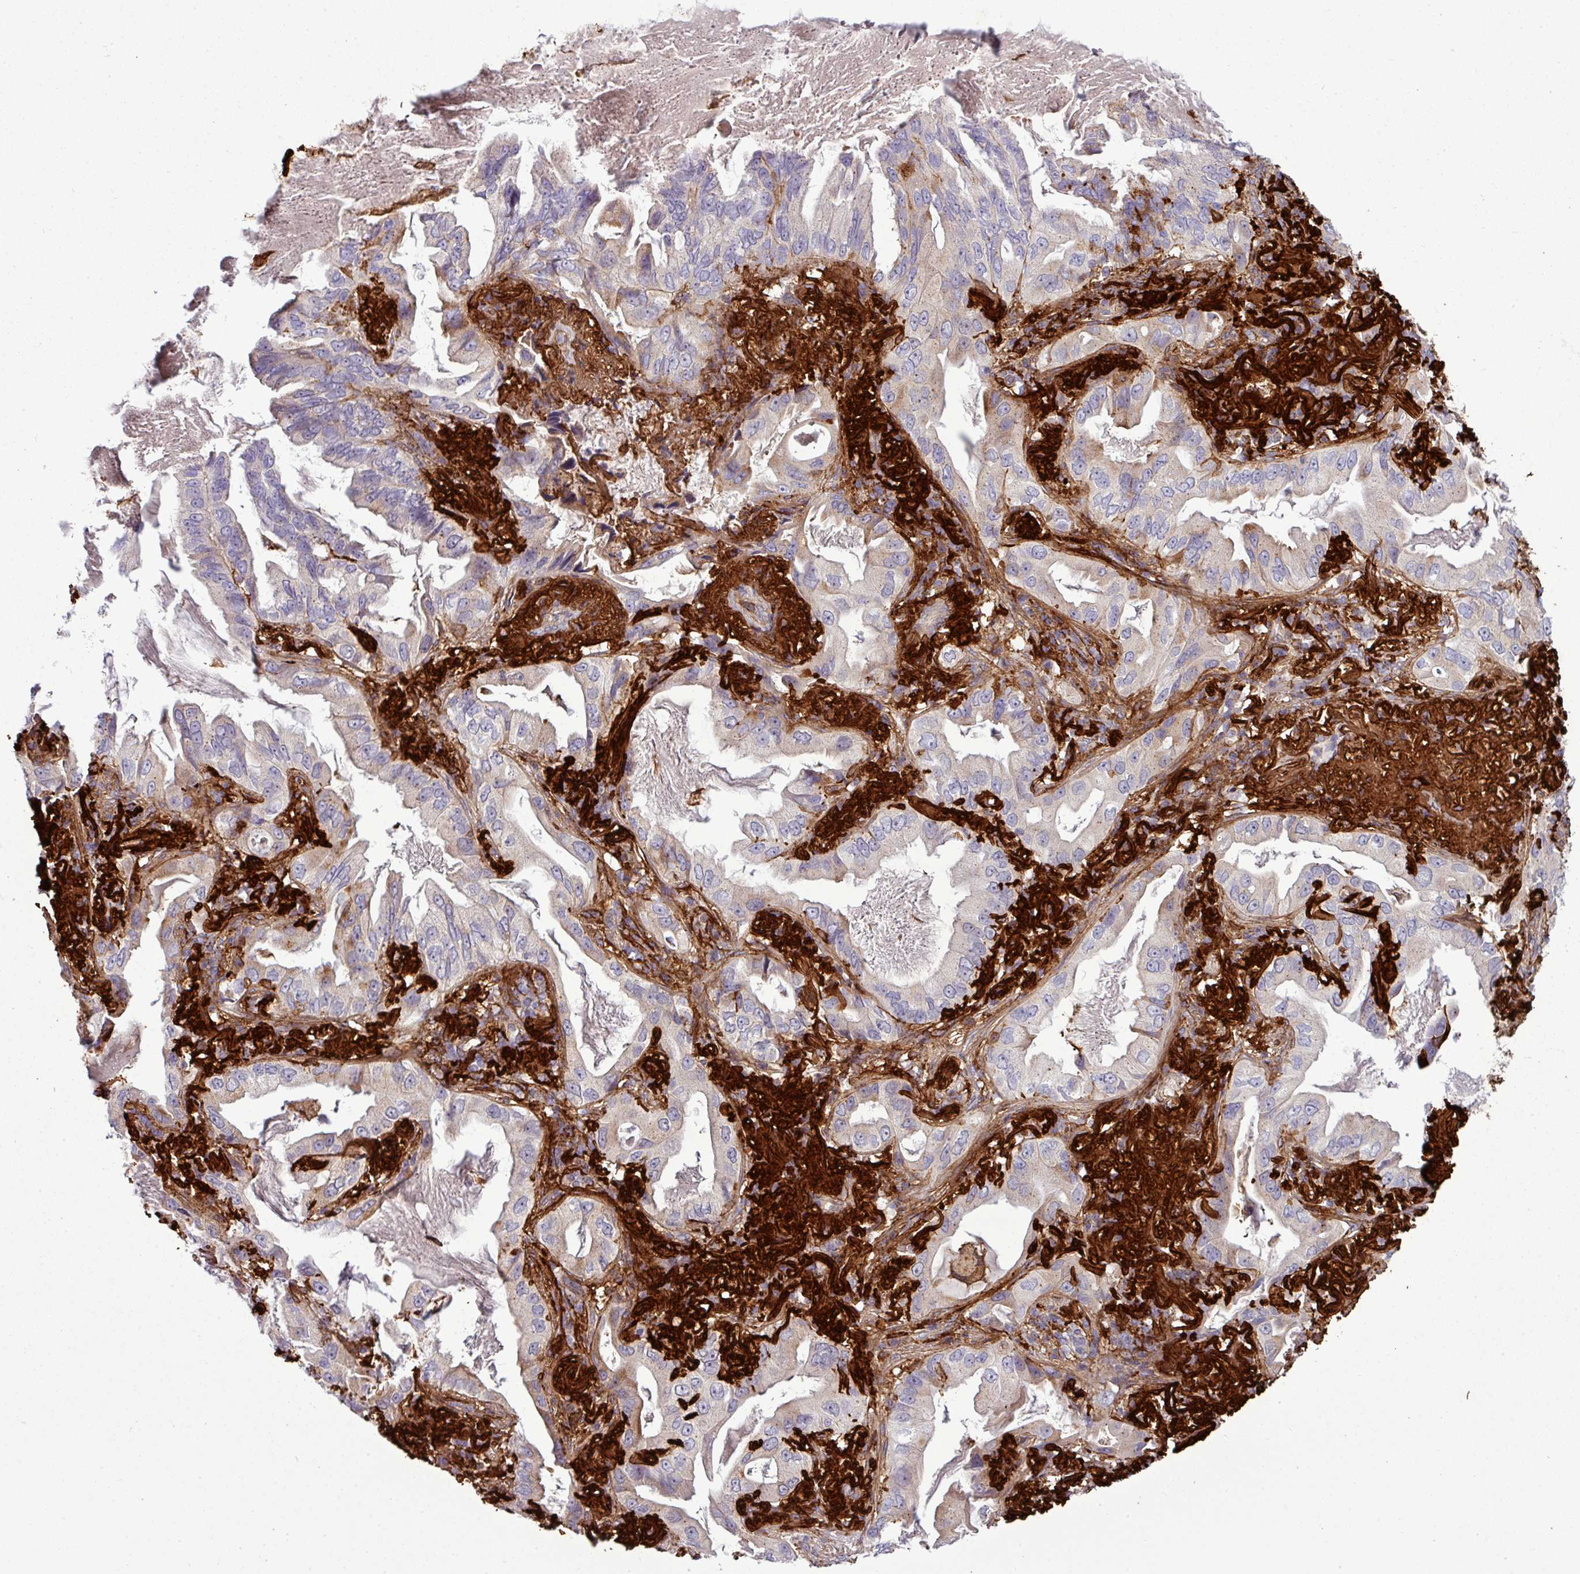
{"staining": {"intensity": "negative", "quantity": "none", "location": "none"}, "tissue": "lung cancer", "cell_type": "Tumor cells", "image_type": "cancer", "snomed": [{"axis": "morphology", "description": "Adenocarcinoma, NOS"}, {"axis": "topography", "description": "Lung"}], "caption": "Lung adenocarcinoma was stained to show a protein in brown. There is no significant positivity in tumor cells.", "gene": "COL8A1", "patient": {"sex": "female", "age": 69}}